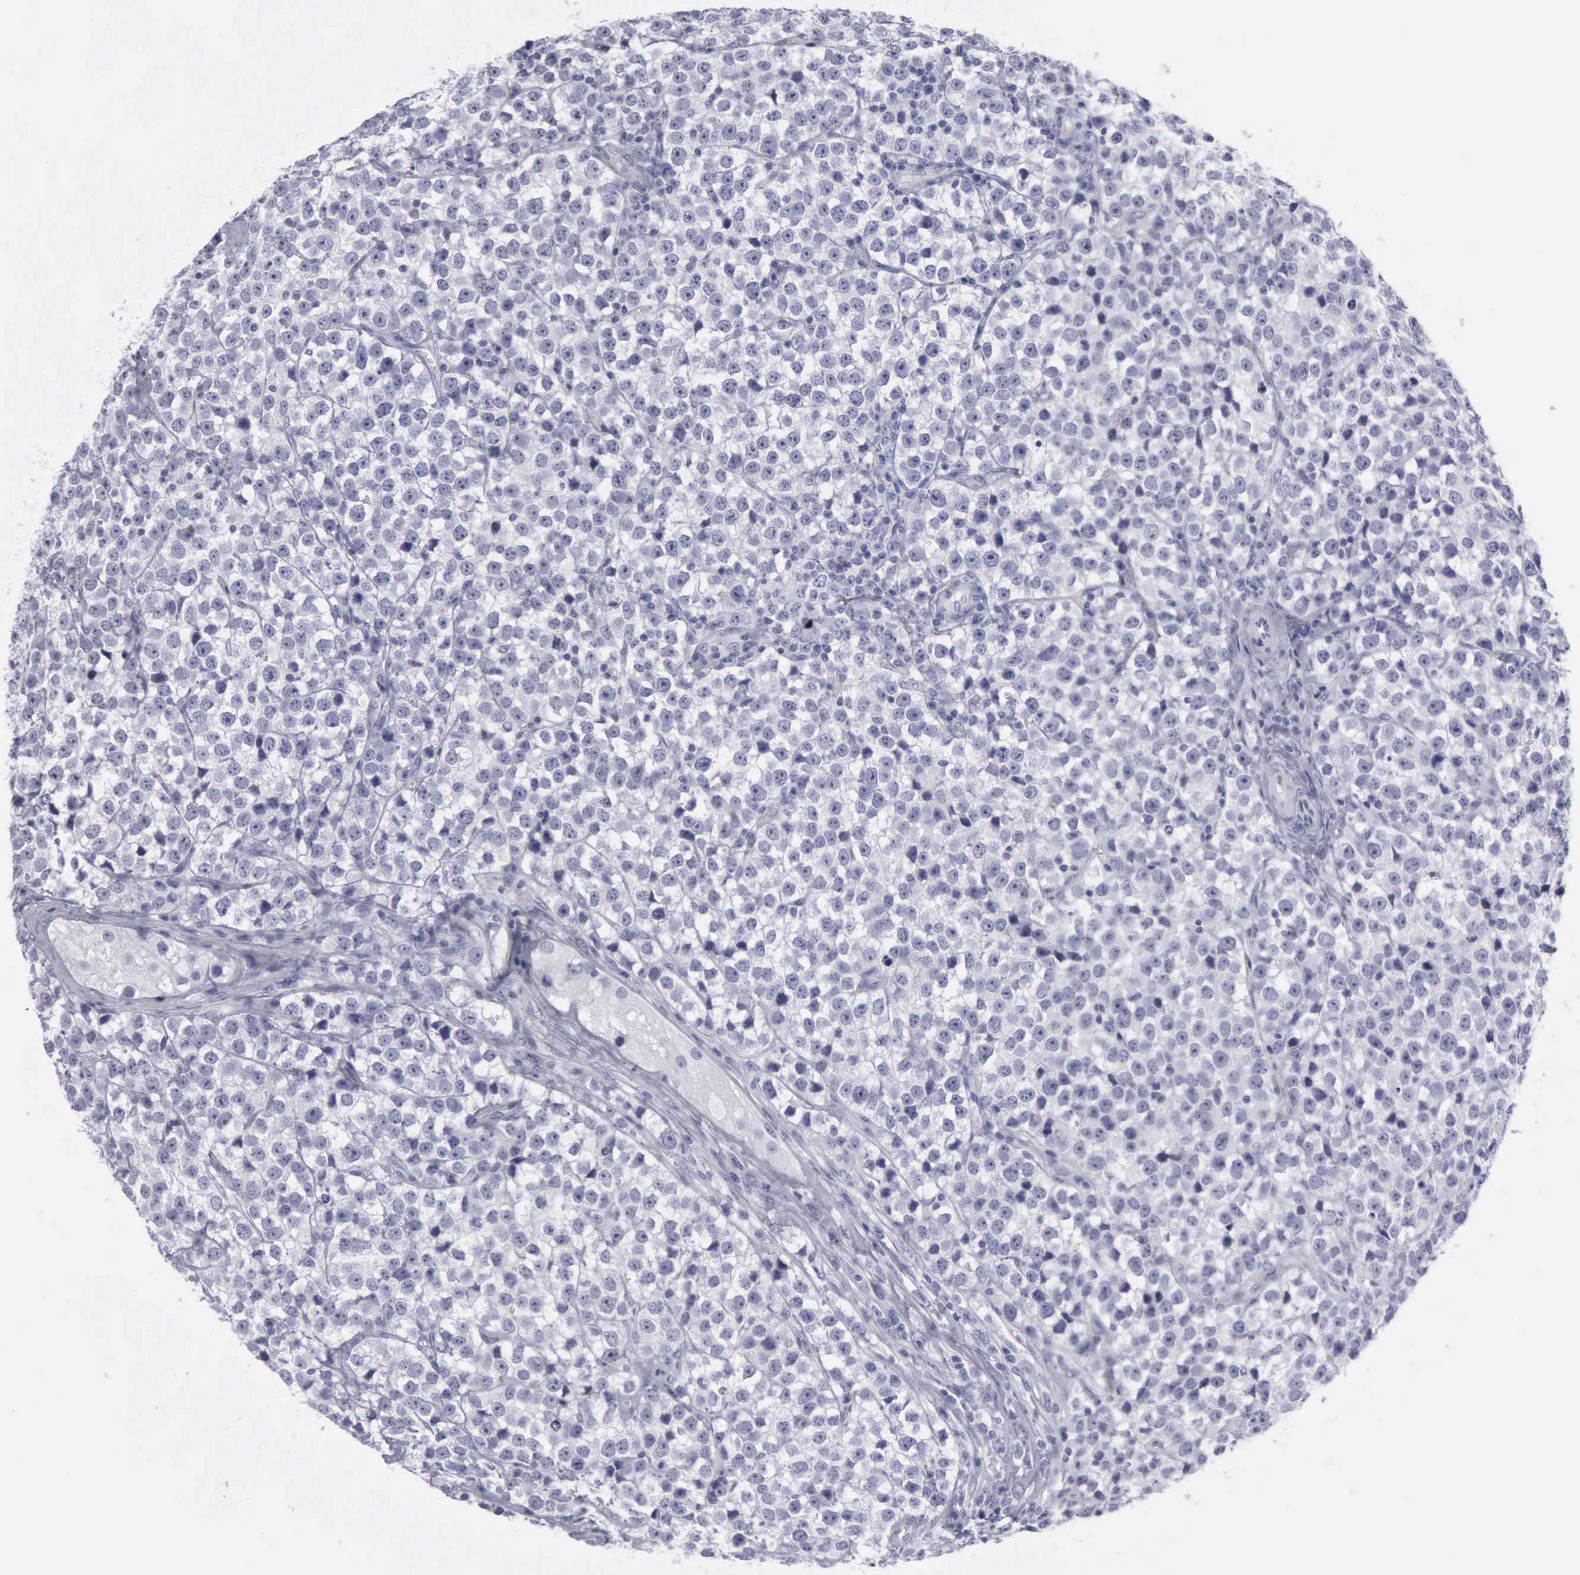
{"staining": {"intensity": "negative", "quantity": "none", "location": "none"}, "tissue": "testis cancer", "cell_type": "Tumor cells", "image_type": "cancer", "snomed": [{"axis": "morphology", "description": "Seminoma, NOS"}, {"axis": "topography", "description": "Testis"}], "caption": "A high-resolution micrograph shows immunohistochemistry staining of testis cancer (seminoma), which demonstrates no significant positivity in tumor cells.", "gene": "KRT13", "patient": {"sex": "male", "age": 25}}